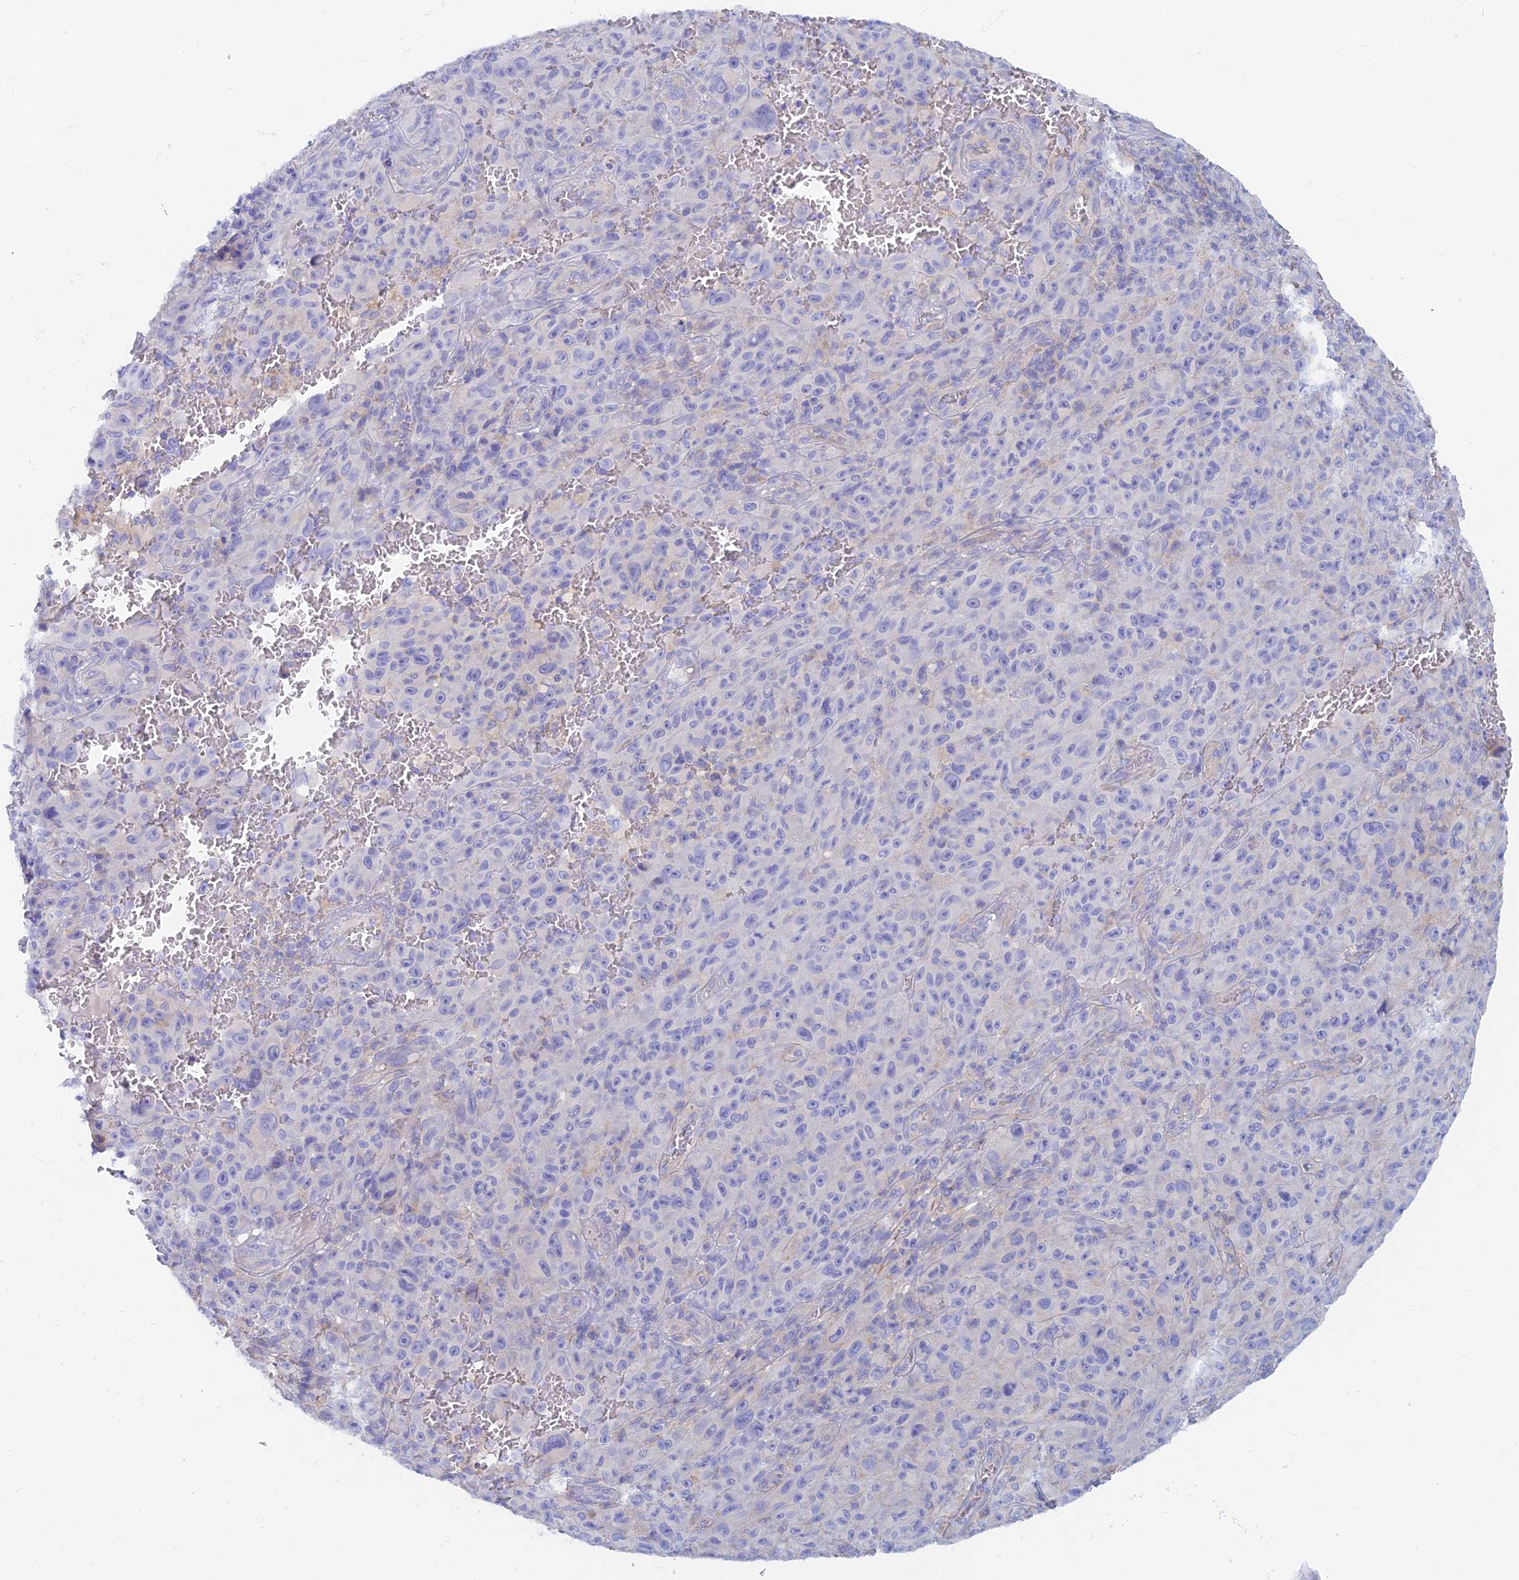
{"staining": {"intensity": "negative", "quantity": "none", "location": "none"}, "tissue": "melanoma", "cell_type": "Tumor cells", "image_type": "cancer", "snomed": [{"axis": "morphology", "description": "Malignant melanoma, NOS"}, {"axis": "topography", "description": "Skin"}], "caption": "Melanoma stained for a protein using immunohistochemistry displays no positivity tumor cells.", "gene": "TMEM44", "patient": {"sex": "female", "age": 82}}